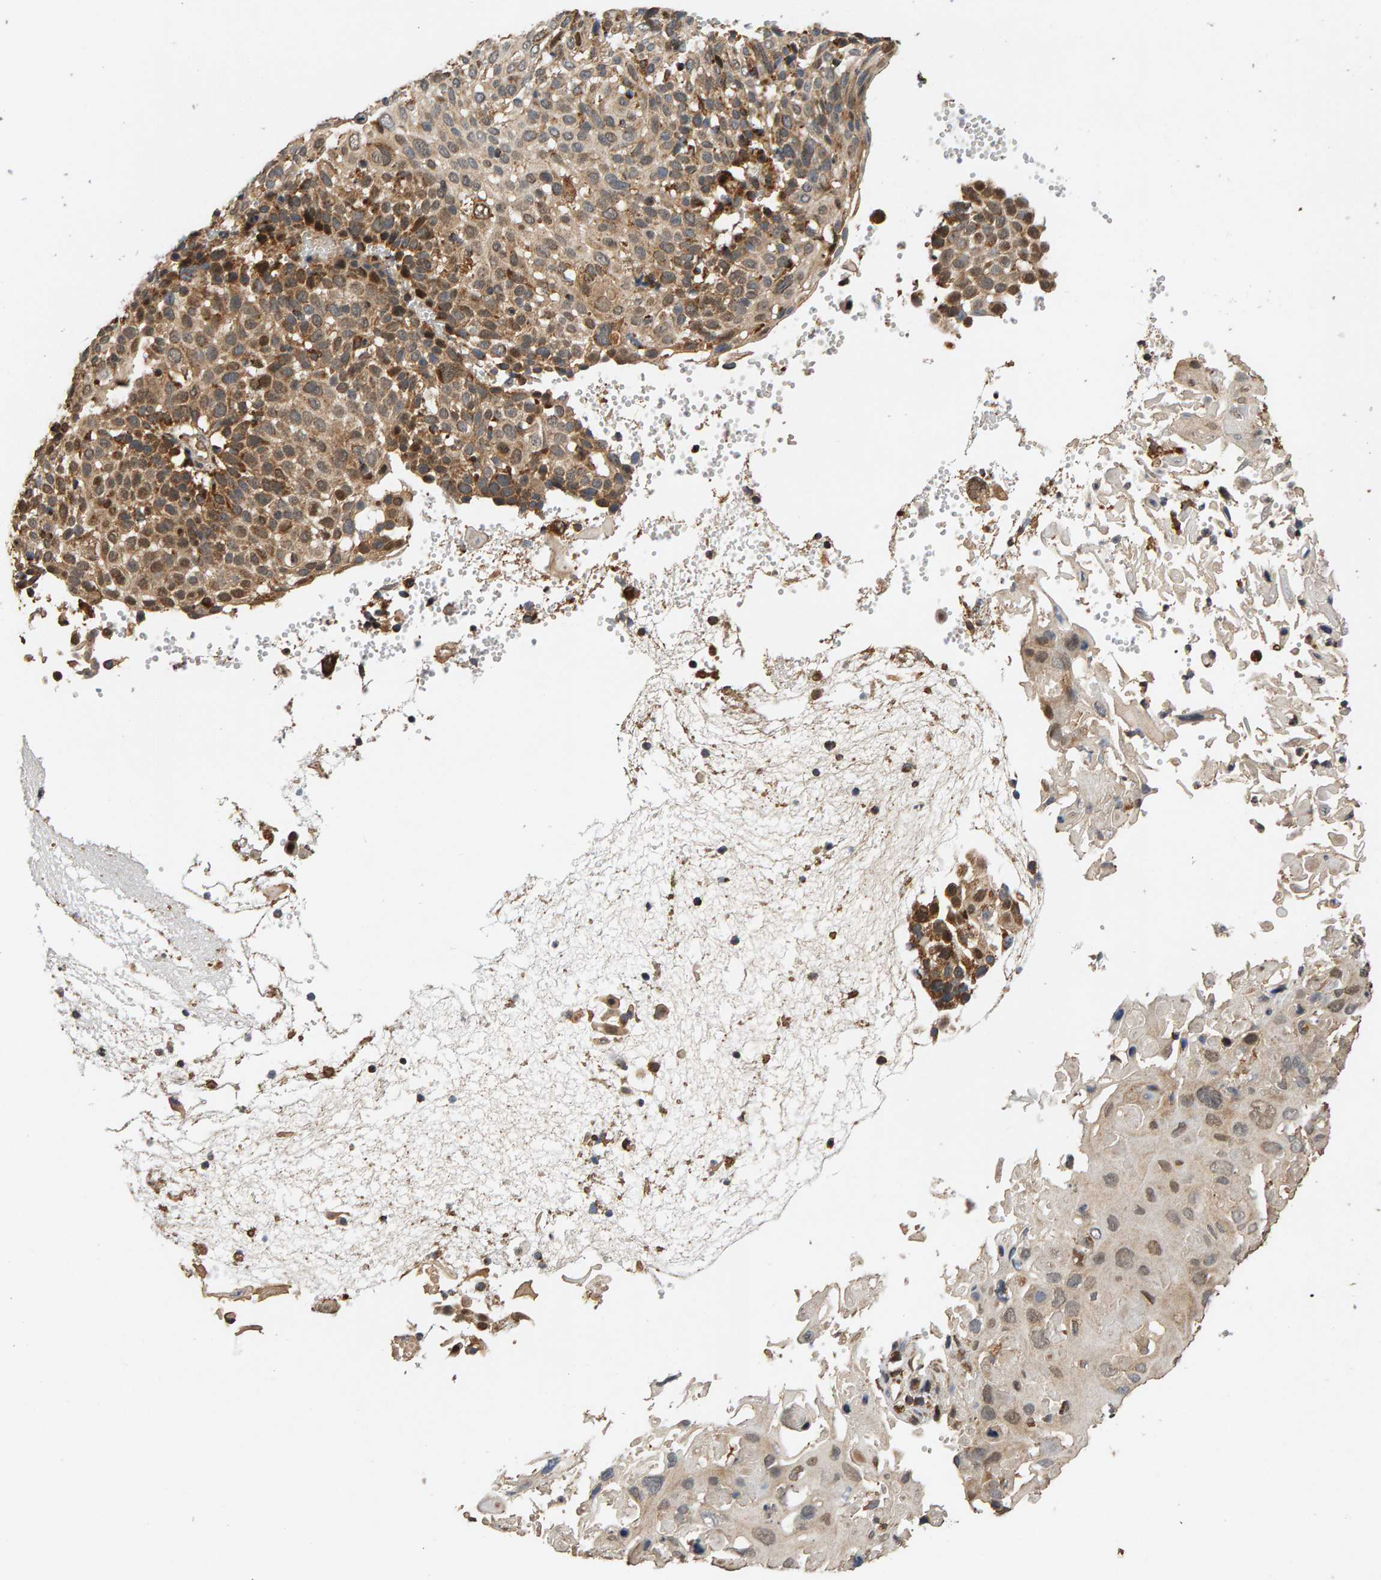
{"staining": {"intensity": "moderate", "quantity": ">75%", "location": "cytoplasmic/membranous,nuclear"}, "tissue": "cervical cancer", "cell_type": "Tumor cells", "image_type": "cancer", "snomed": [{"axis": "morphology", "description": "Squamous cell carcinoma, NOS"}, {"axis": "topography", "description": "Cervix"}], "caption": "Brown immunohistochemical staining in human squamous cell carcinoma (cervical) shows moderate cytoplasmic/membranous and nuclear expression in approximately >75% of tumor cells. (brown staining indicates protein expression, while blue staining denotes nuclei).", "gene": "GSTK1", "patient": {"sex": "female", "age": 74}}